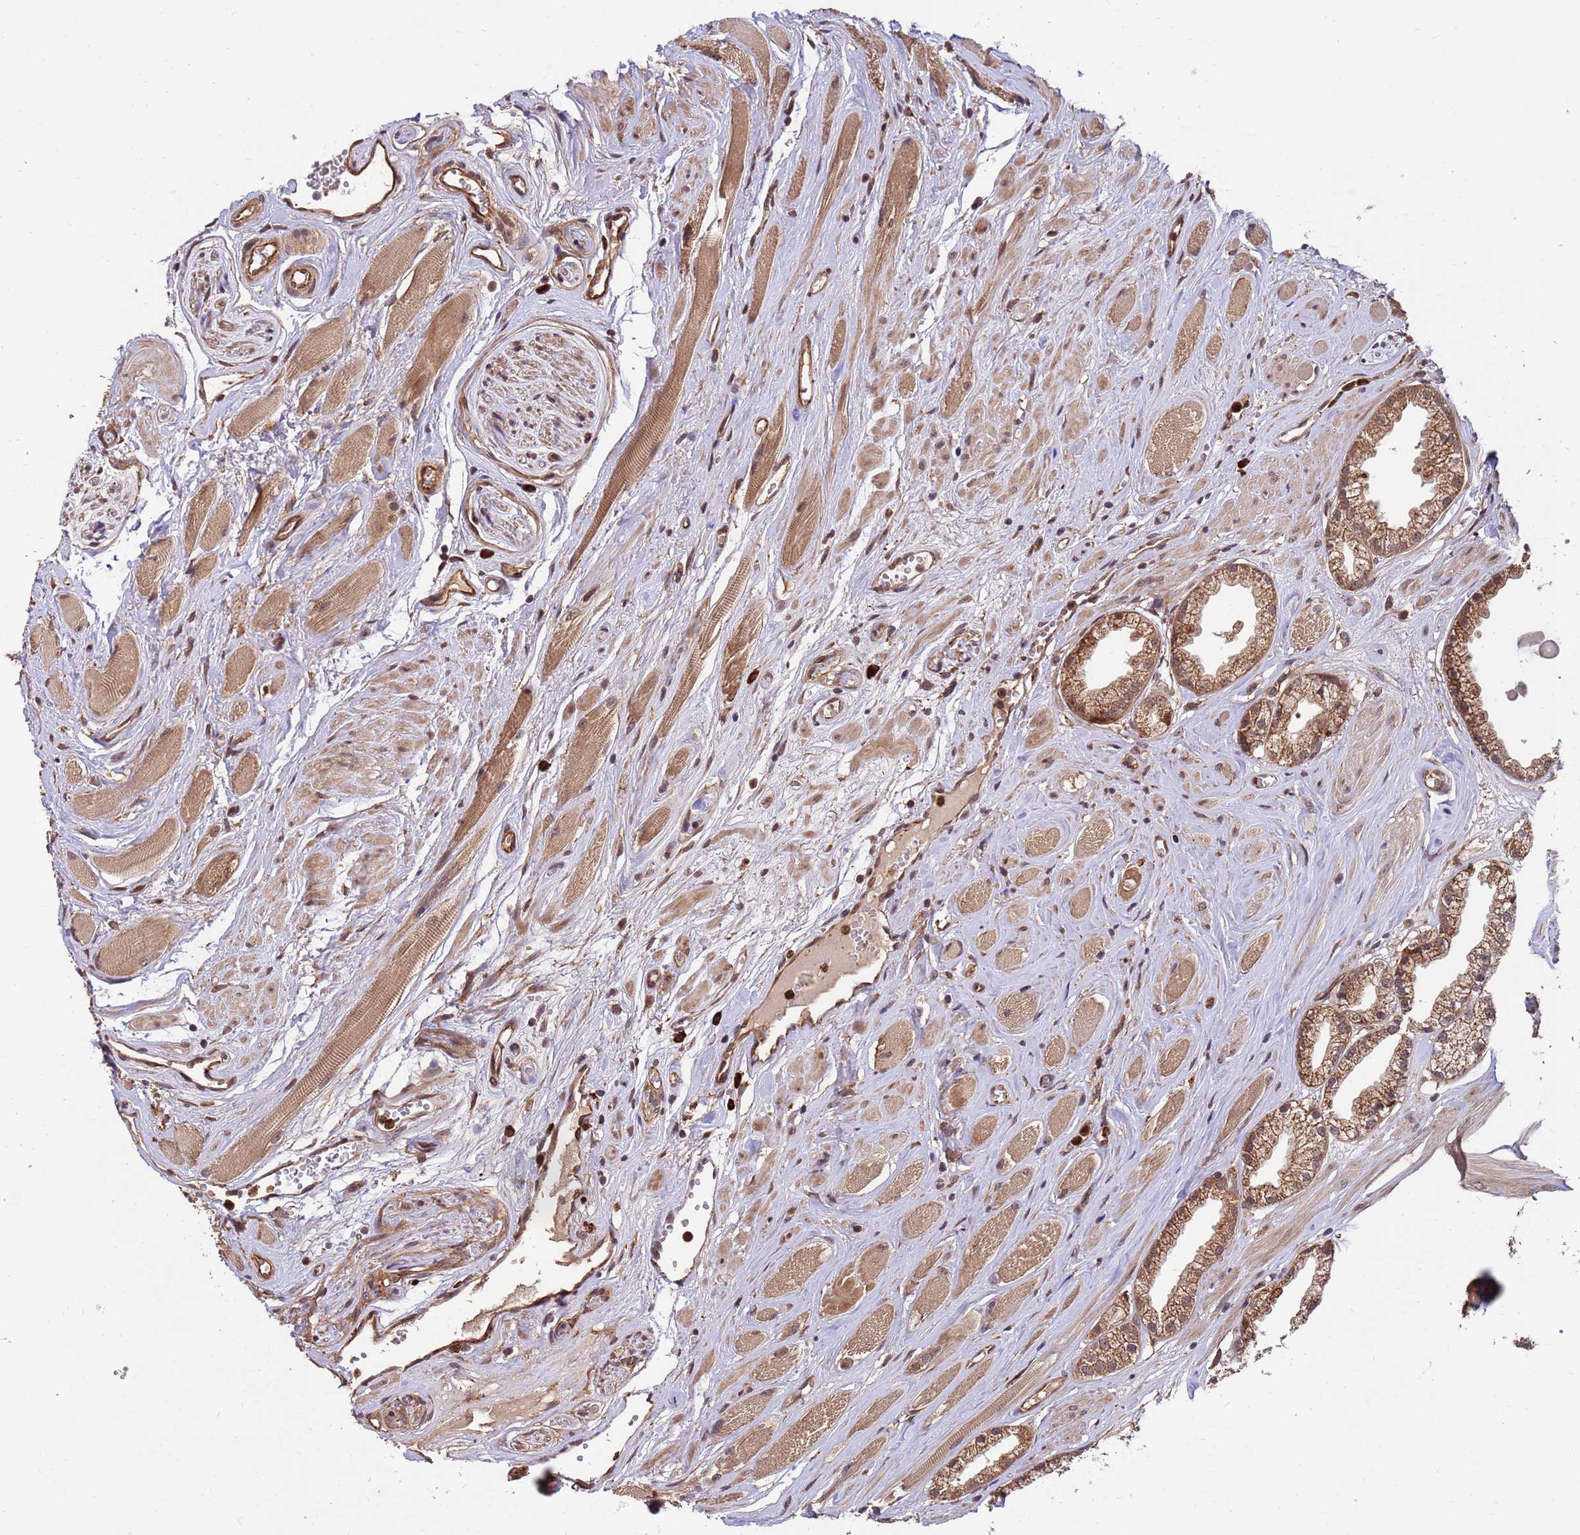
{"staining": {"intensity": "moderate", "quantity": ">75%", "location": "cytoplasmic/membranous,nuclear"}, "tissue": "prostate cancer", "cell_type": "Tumor cells", "image_type": "cancer", "snomed": [{"axis": "morphology", "description": "Adenocarcinoma, High grade"}, {"axis": "topography", "description": "Prostate"}], "caption": "Moderate cytoplasmic/membranous and nuclear protein expression is appreciated in about >75% of tumor cells in prostate high-grade adenocarcinoma.", "gene": "ZNF619", "patient": {"sex": "male", "age": 67}}